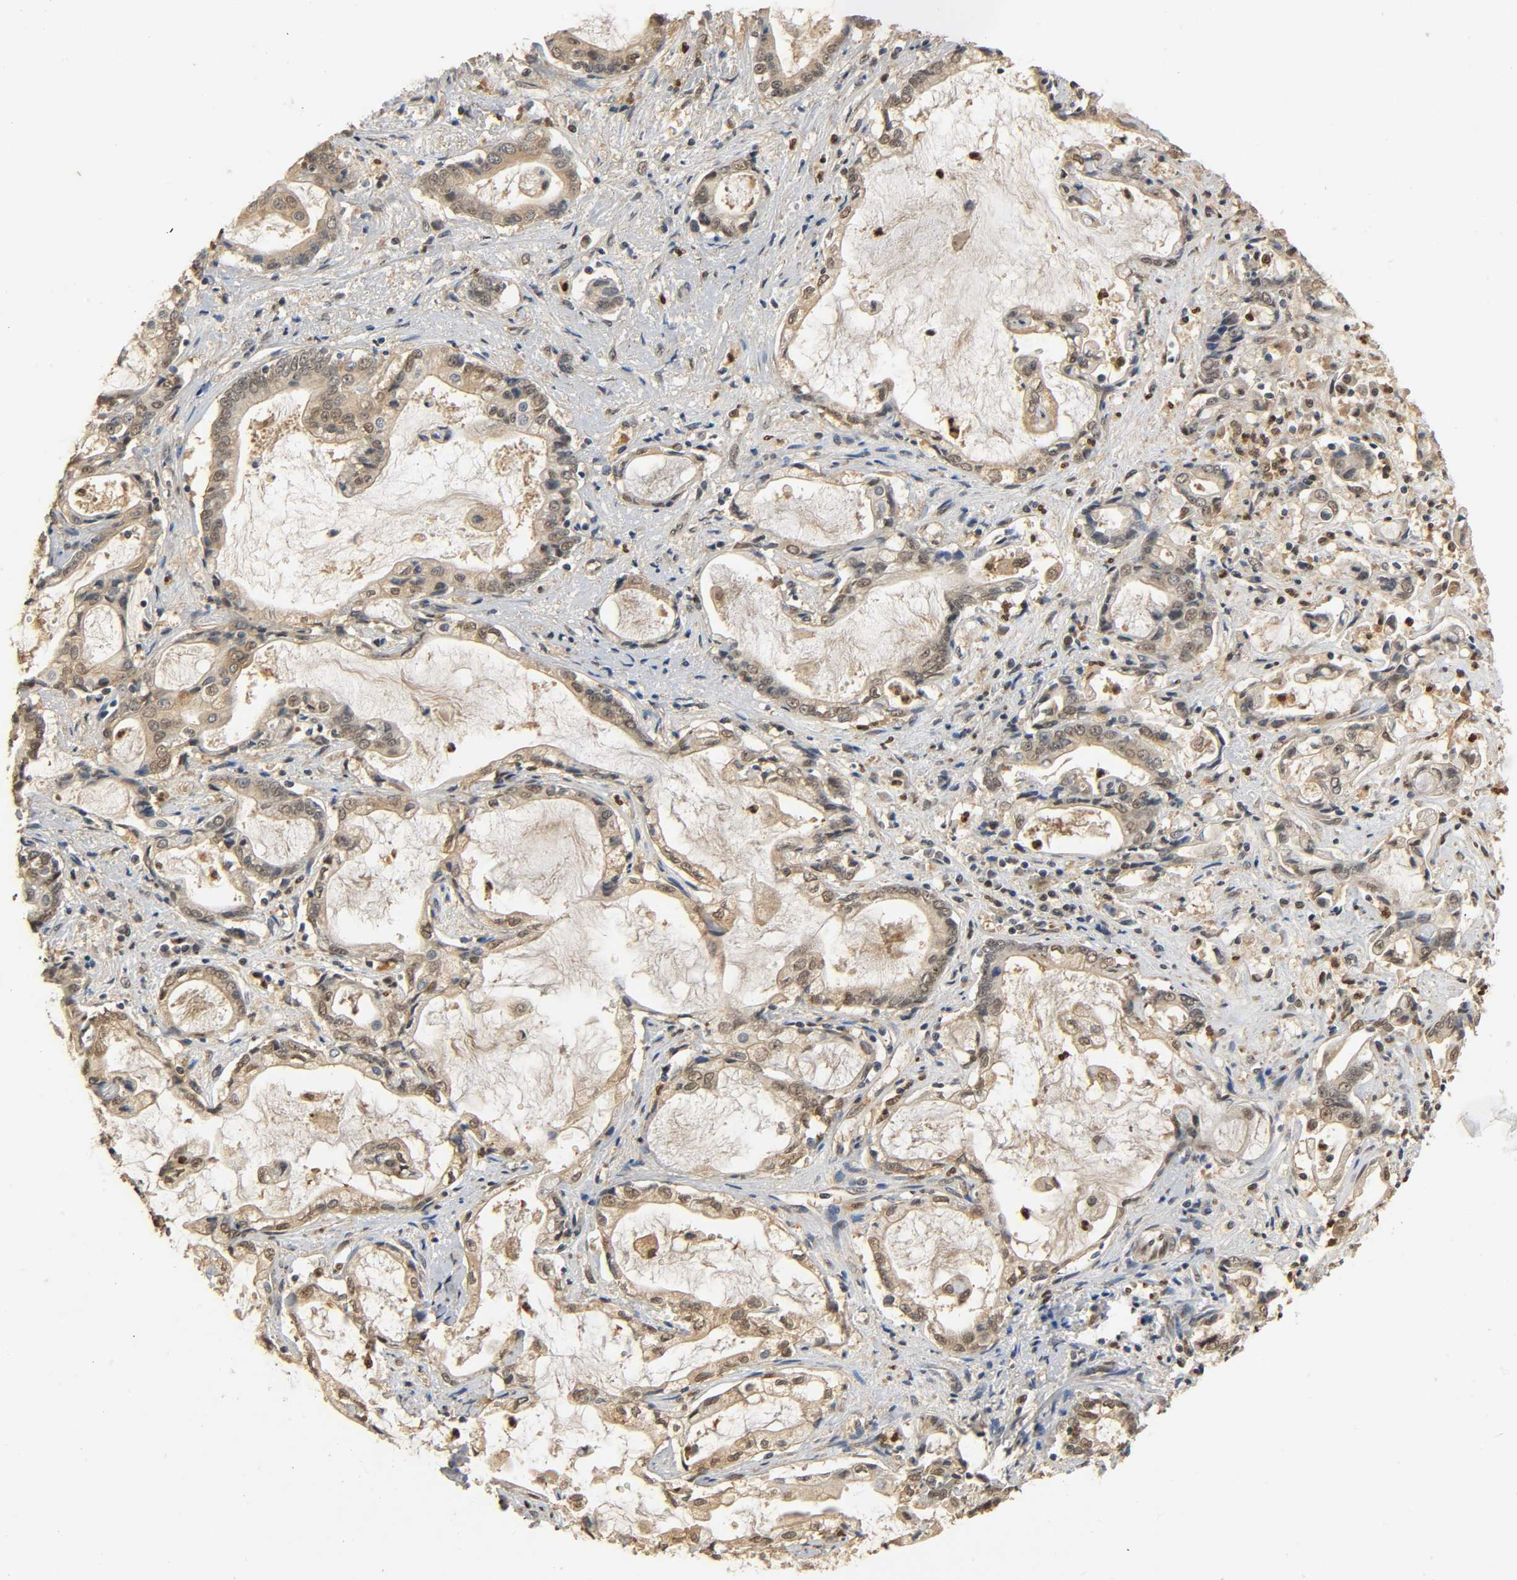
{"staining": {"intensity": "weak", "quantity": ">75%", "location": "cytoplasmic/membranous,nuclear"}, "tissue": "liver cancer", "cell_type": "Tumor cells", "image_type": "cancer", "snomed": [{"axis": "morphology", "description": "Cholangiocarcinoma"}, {"axis": "topography", "description": "Liver"}], "caption": "Liver cholangiocarcinoma was stained to show a protein in brown. There is low levels of weak cytoplasmic/membranous and nuclear expression in about >75% of tumor cells.", "gene": "ZFPM2", "patient": {"sex": "male", "age": 57}}